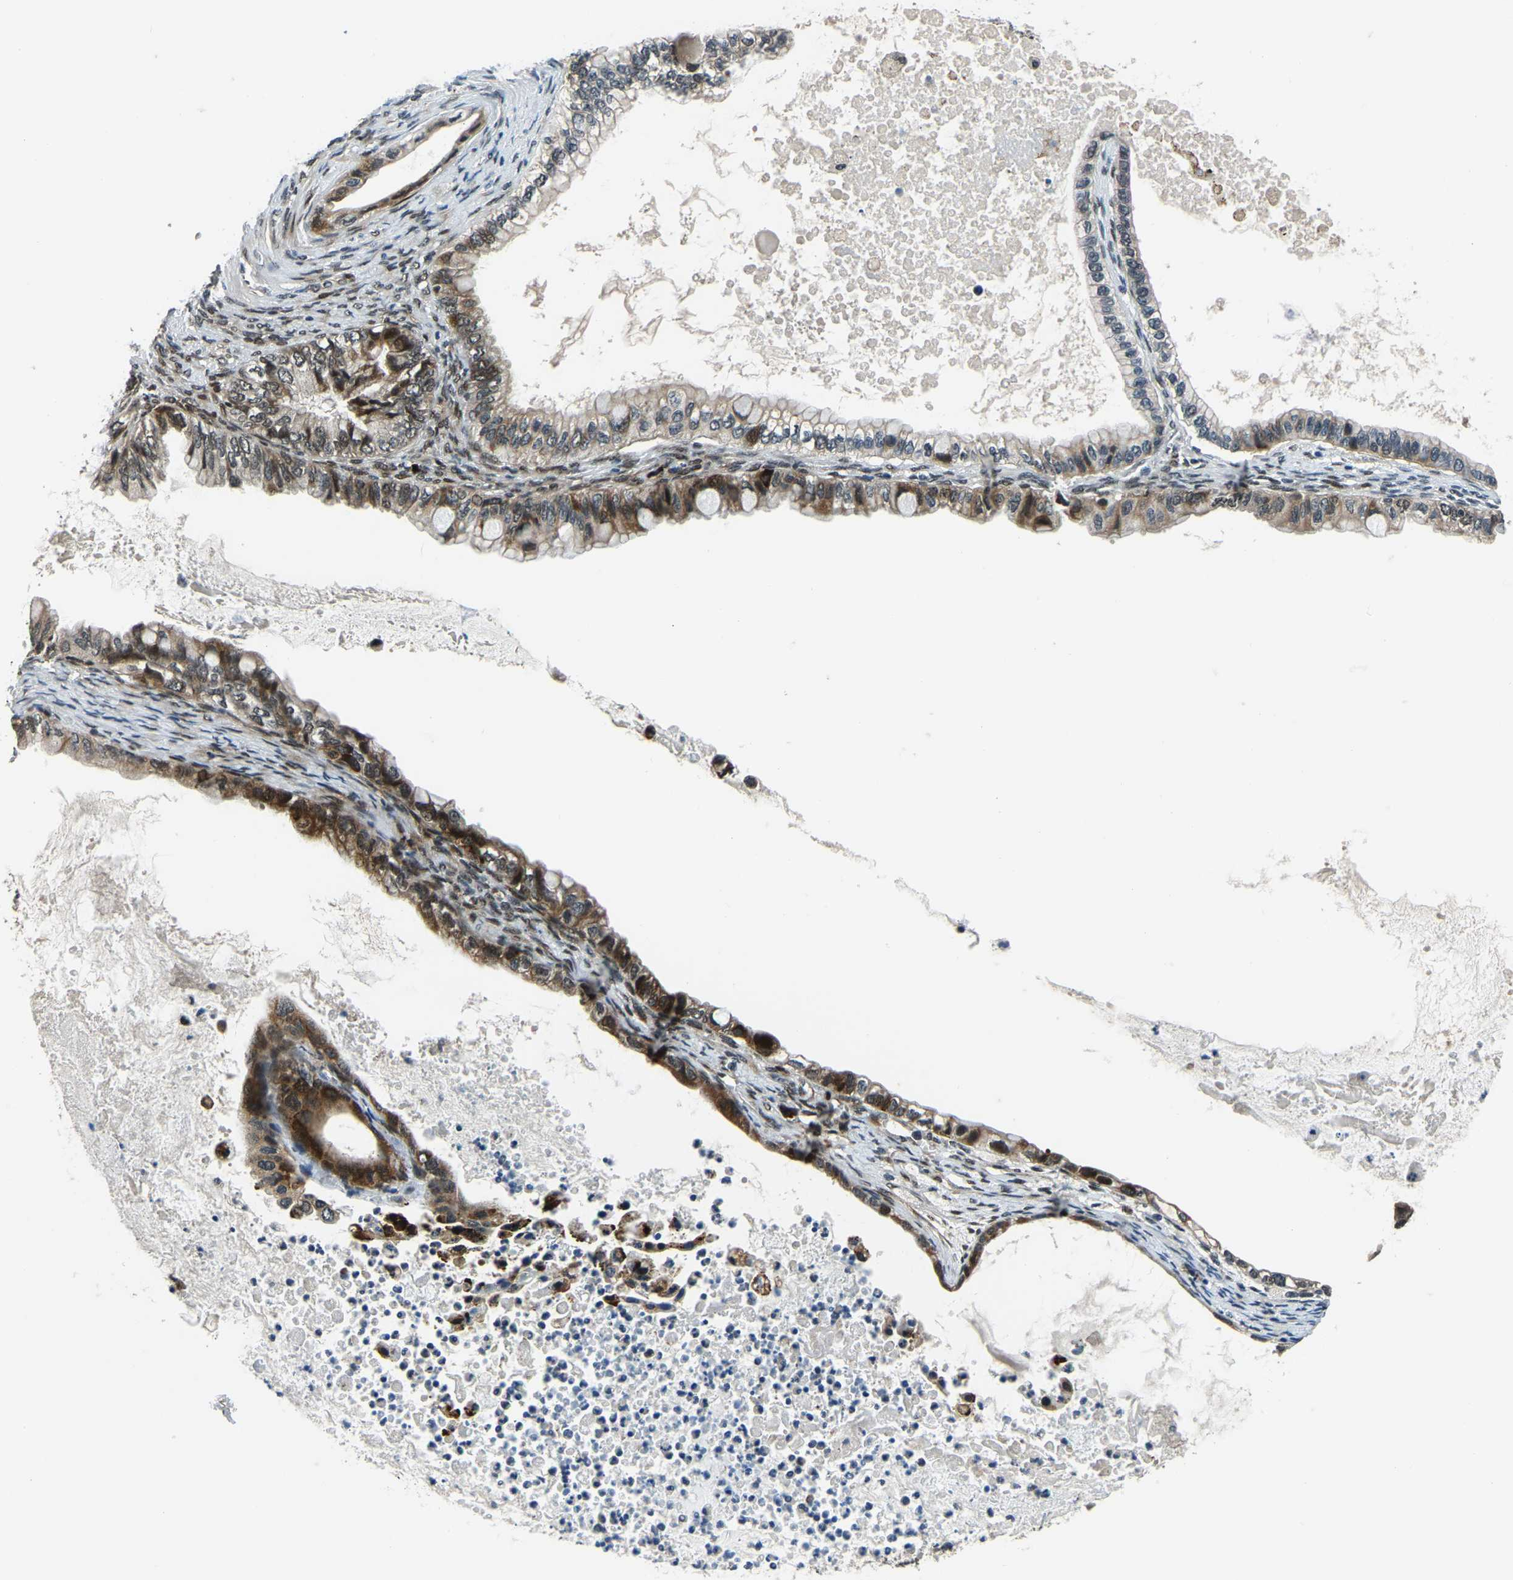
{"staining": {"intensity": "moderate", "quantity": ">75%", "location": "cytoplasmic/membranous,nuclear"}, "tissue": "ovarian cancer", "cell_type": "Tumor cells", "image_type": "cancer", "snomed": [{"axis": "morphology", "description": "Cystadenocarcinoma, mucinous, NOS"}, {"axis": "topography", "description": "Ovary"}], "caption": "IHC of mucinous cystadenocarcinoma (ovarian) shows medium levels of moderate cytoplasmic/membranous and nuclear expression in approximately >75% of tumor cells.", "gene": "ING2", "patient": {"sex": "female", "age": 80}}